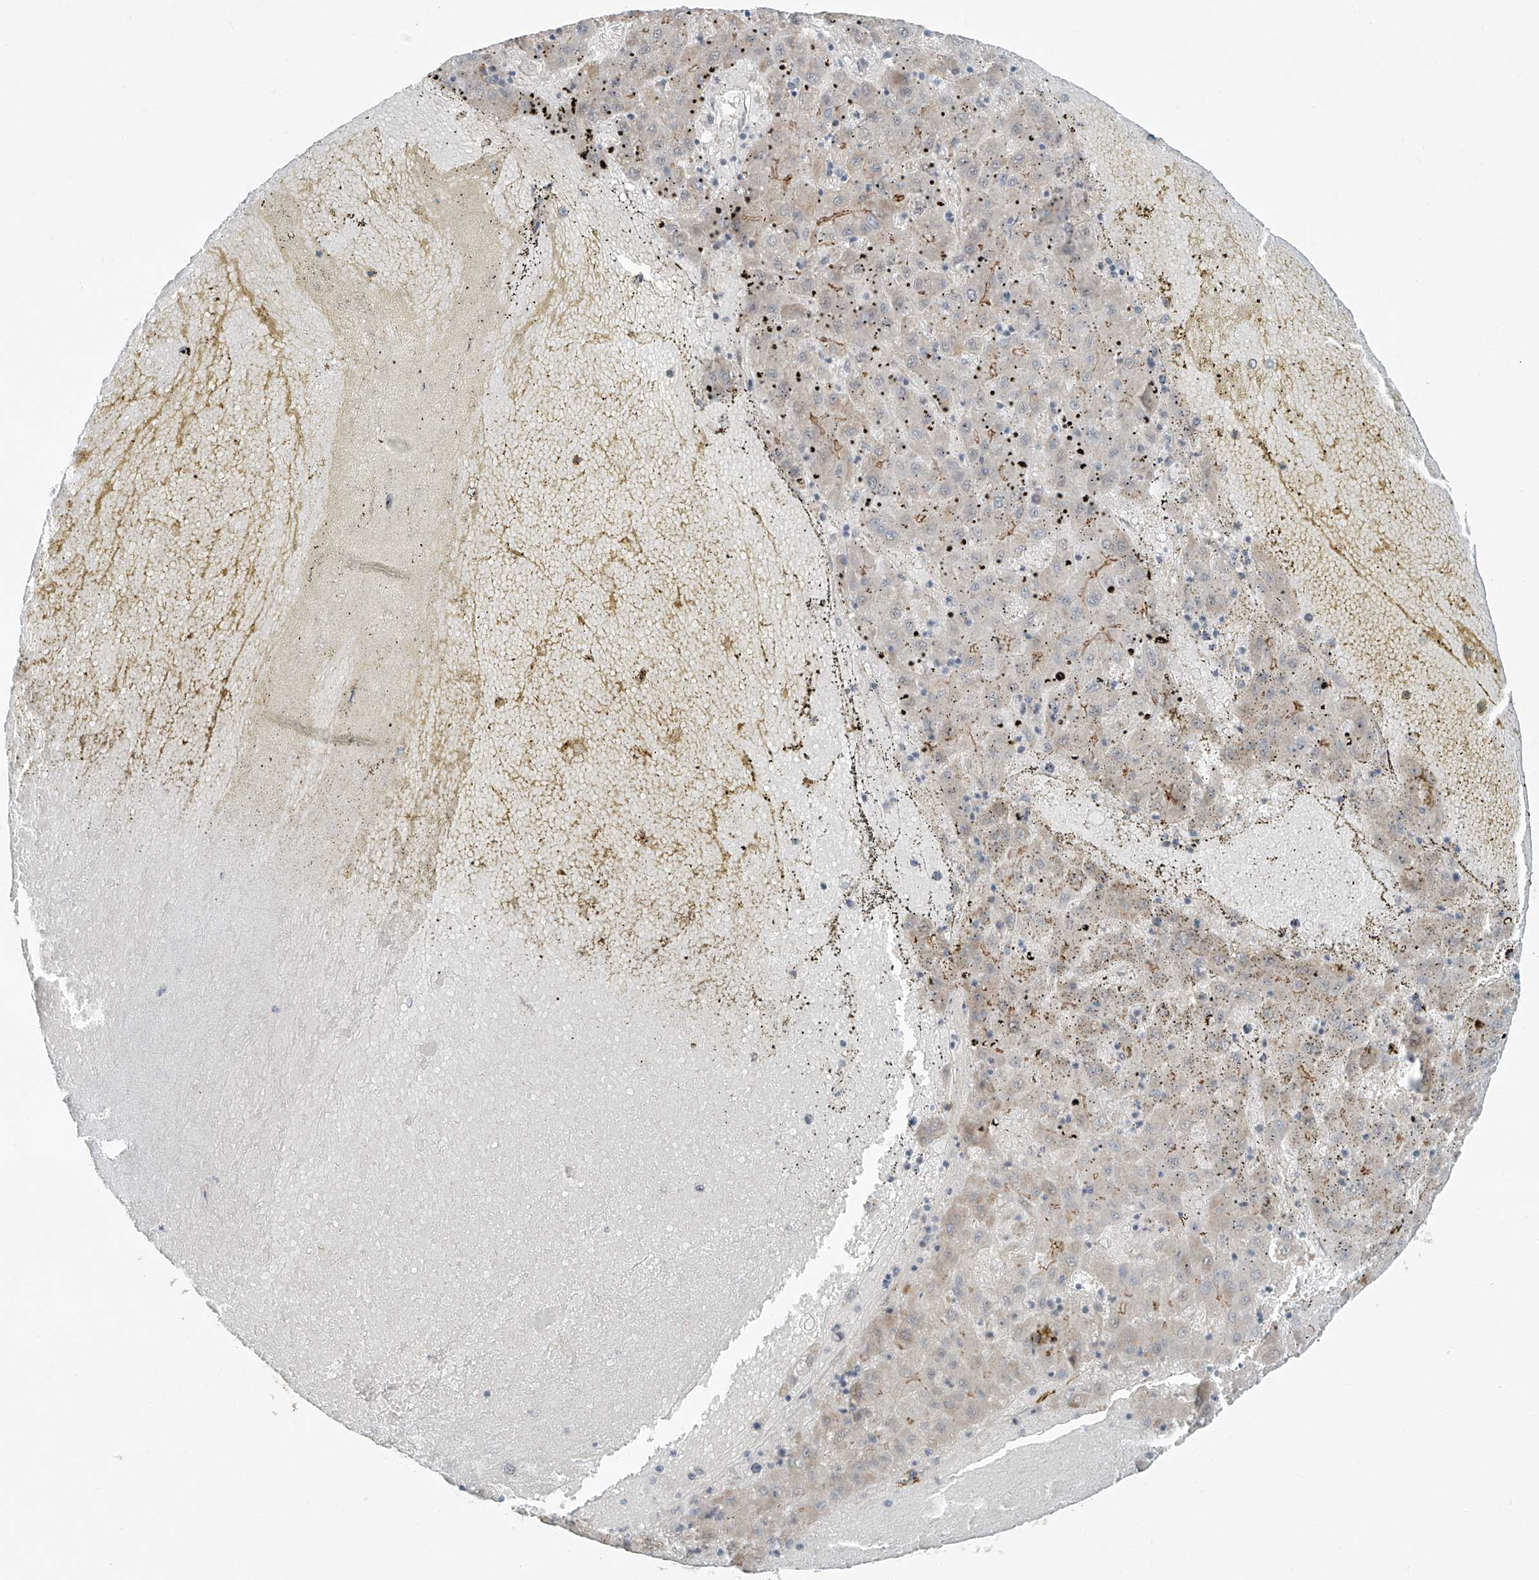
{"staining": {"intensity": "weak", "quantity": "<25%", "location": "cytoplasmic/membranous"}, "tissue": "liver cancer", "cell_type": "Tumor cells", "image_type": "cancer", "snomed": [{"axis": "morphology", "description": "Carcinoma, Hepatocellular, NOS"}, {"axis": "topography", "description": "Liver"}], "caption": "This photomicrograph is of liver cancer stained with immunohistochemistry to label a protein in brown with the nuclei are counter-stained blue. There is no positivity in tumor cells. The staining is performed using DAB (3,3'-diaminobenzidine) brown chromogen with nuclei counter-stained in using hematoxylin.", "gene": "ZNF16", "patient": {"sex": "male", "age": 72}}